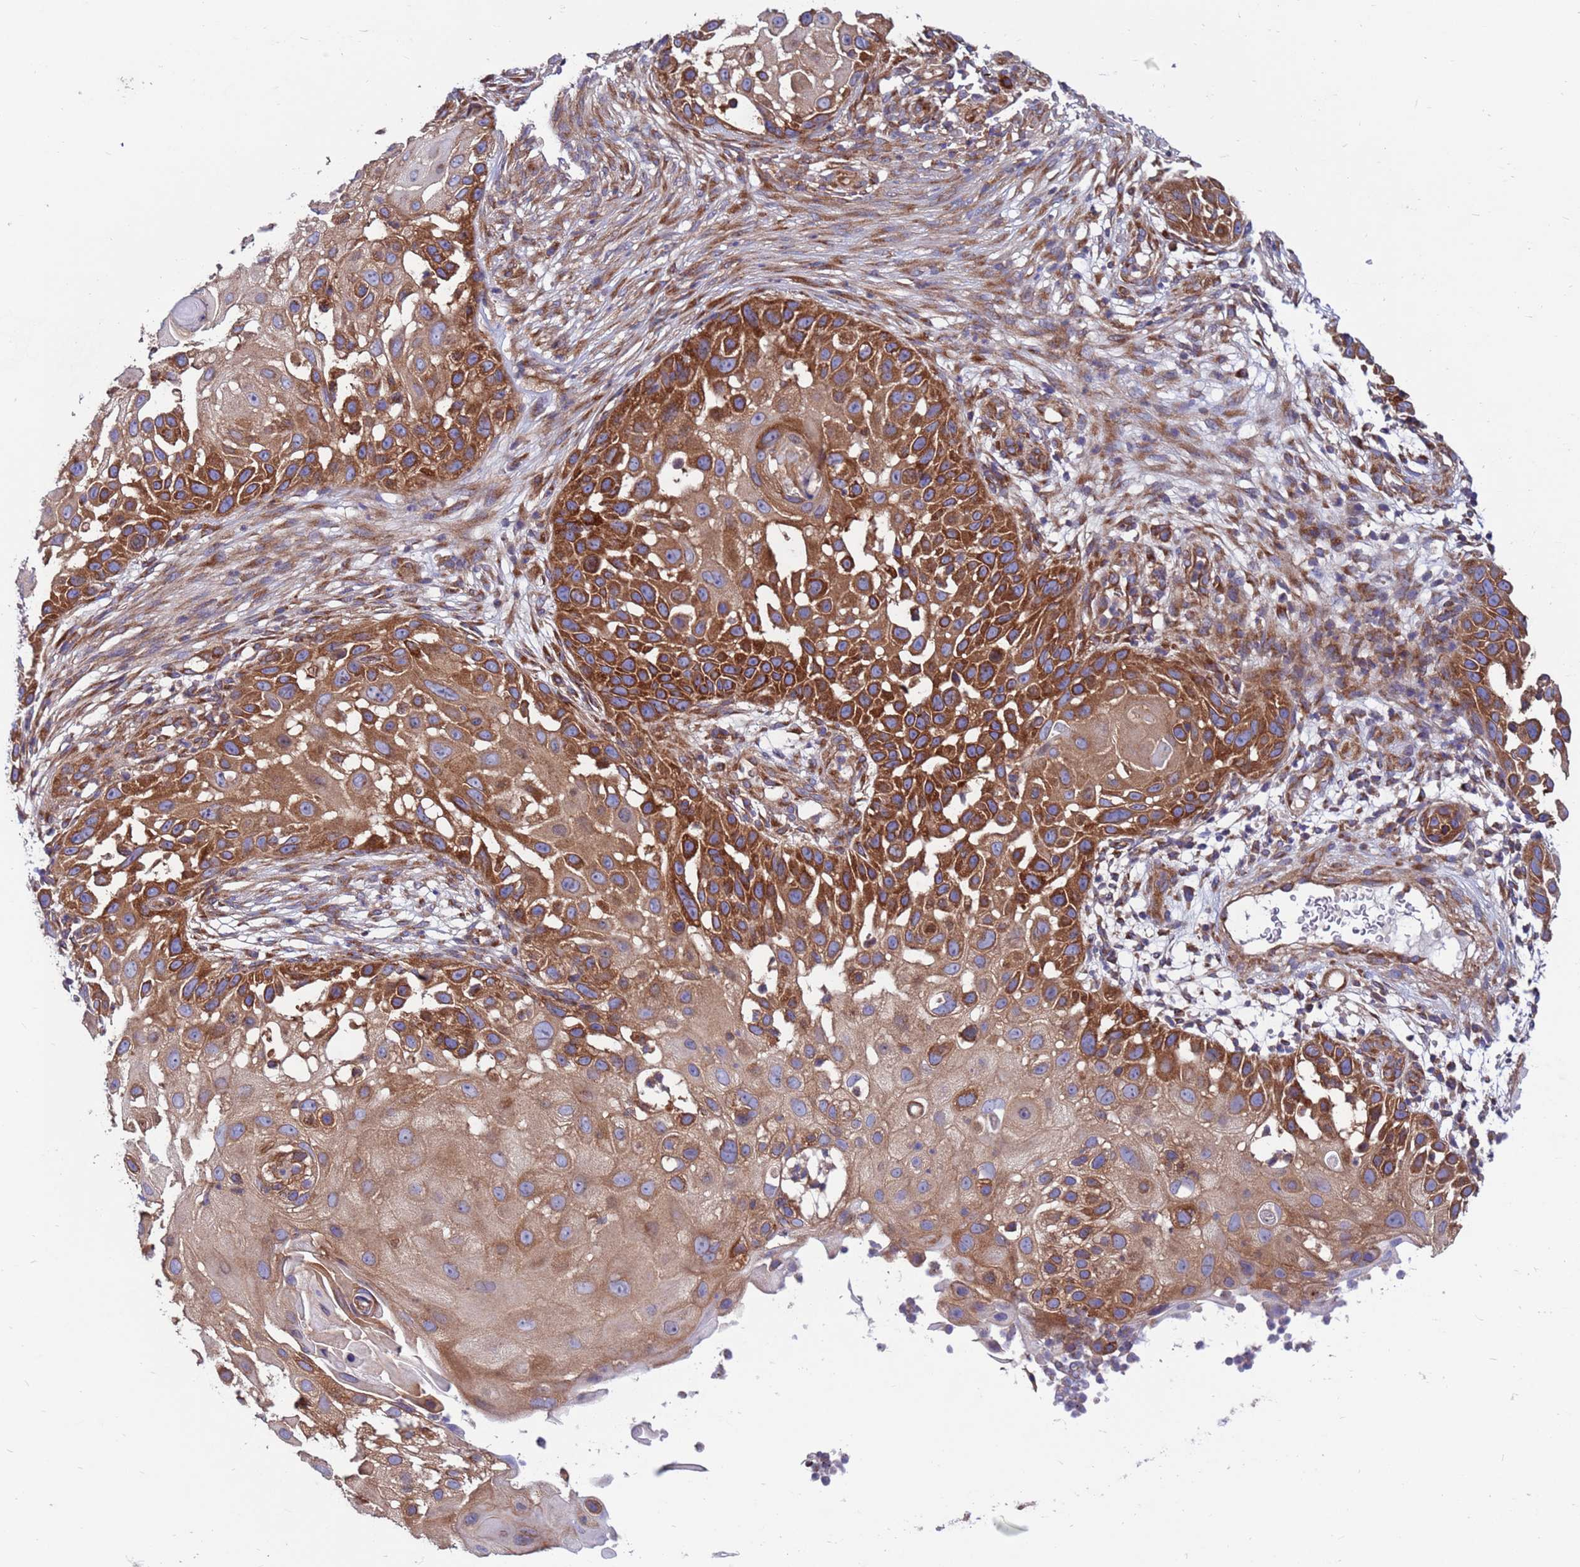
{"staining": {"intensity": "moderate", "quantity": ">75%", "location": "cytoplasmic/membranous"}, "tissue": "skin cancer", "cell_type": "Tumor cells", "image_type": "cancer", "snomed": [{"axis": "morphology", "description": "Squamous cell carcinoma, NOS"}, {"axis": "topography", "description": "Skin"}], "caption": "DAB immunohistochemical staining of skin cancer (squamous cell carcinoma) reveals moderate cytoplasmic/membranous protein positivity in approximately >75% of tumor cells. The protein of interest is stained brown, and the nuclei are stained in blue (DAB (3,3'-diaminobenzidine) IHC with brightfield microscopy, high magnification).", "gene": "ZC3HAV1", "patient": {"sex": "female", "age": 44}}